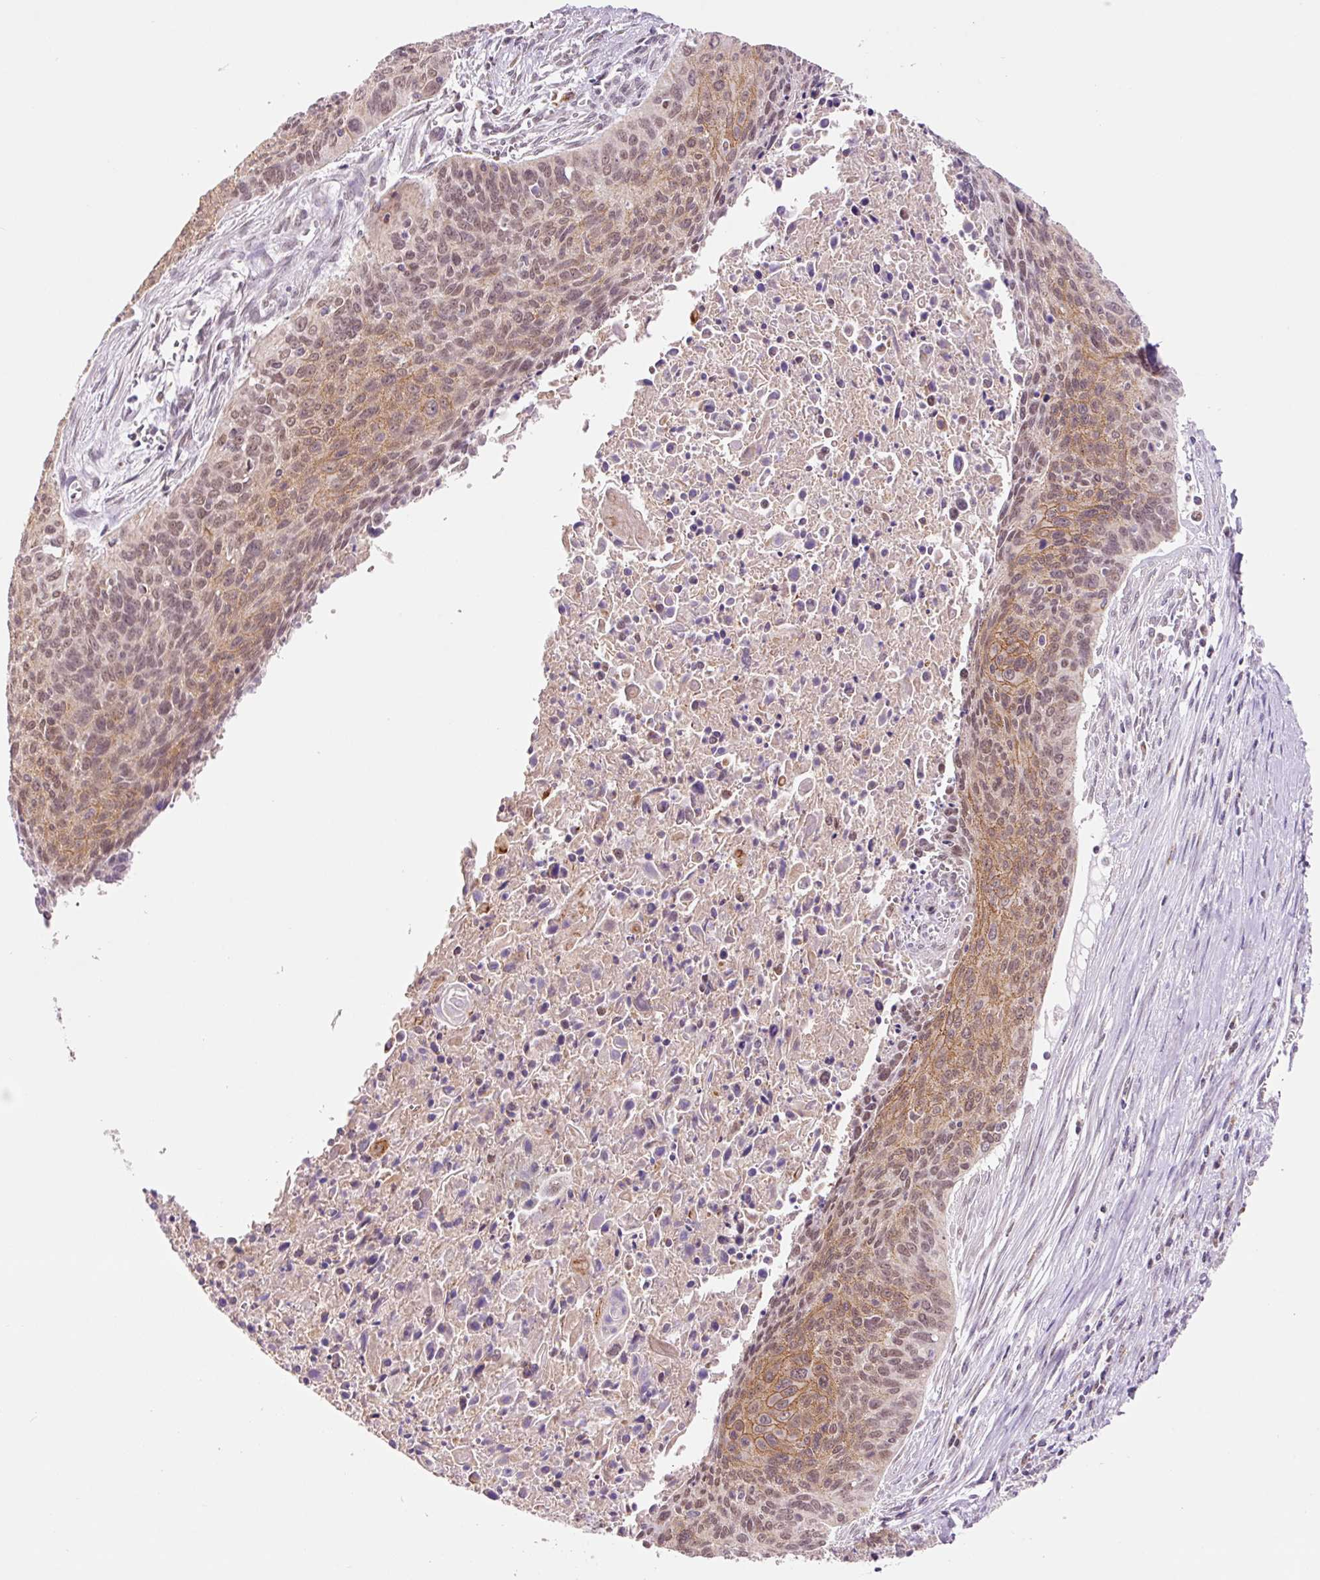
{"staining": {"intensity": "moderate", "quantity": ">75%", "location": "cytoplasmic/membranous,nuclear"}, "tissue": "cervical cancer", "cell_type": "Tumor cells", "image_type": "cancer", "snomed": [{"axis": "morphology", "description": "Squamous cell carcinoma, NOS"}, {"axis": "topography", "description": "Cervix"}], "caption": "Cervical cancer stained with DAB IHC reveals medium levels of moderate cytoplasmic/membranous and nuclear positivity in about >75% of tumor cells. (Stains: DAB in brown, nuclei in blue, Microscopy: brightfield microscopy at high magnification).", "gene": "PCK2", "patient": {"sex": "female", "age": 55}}